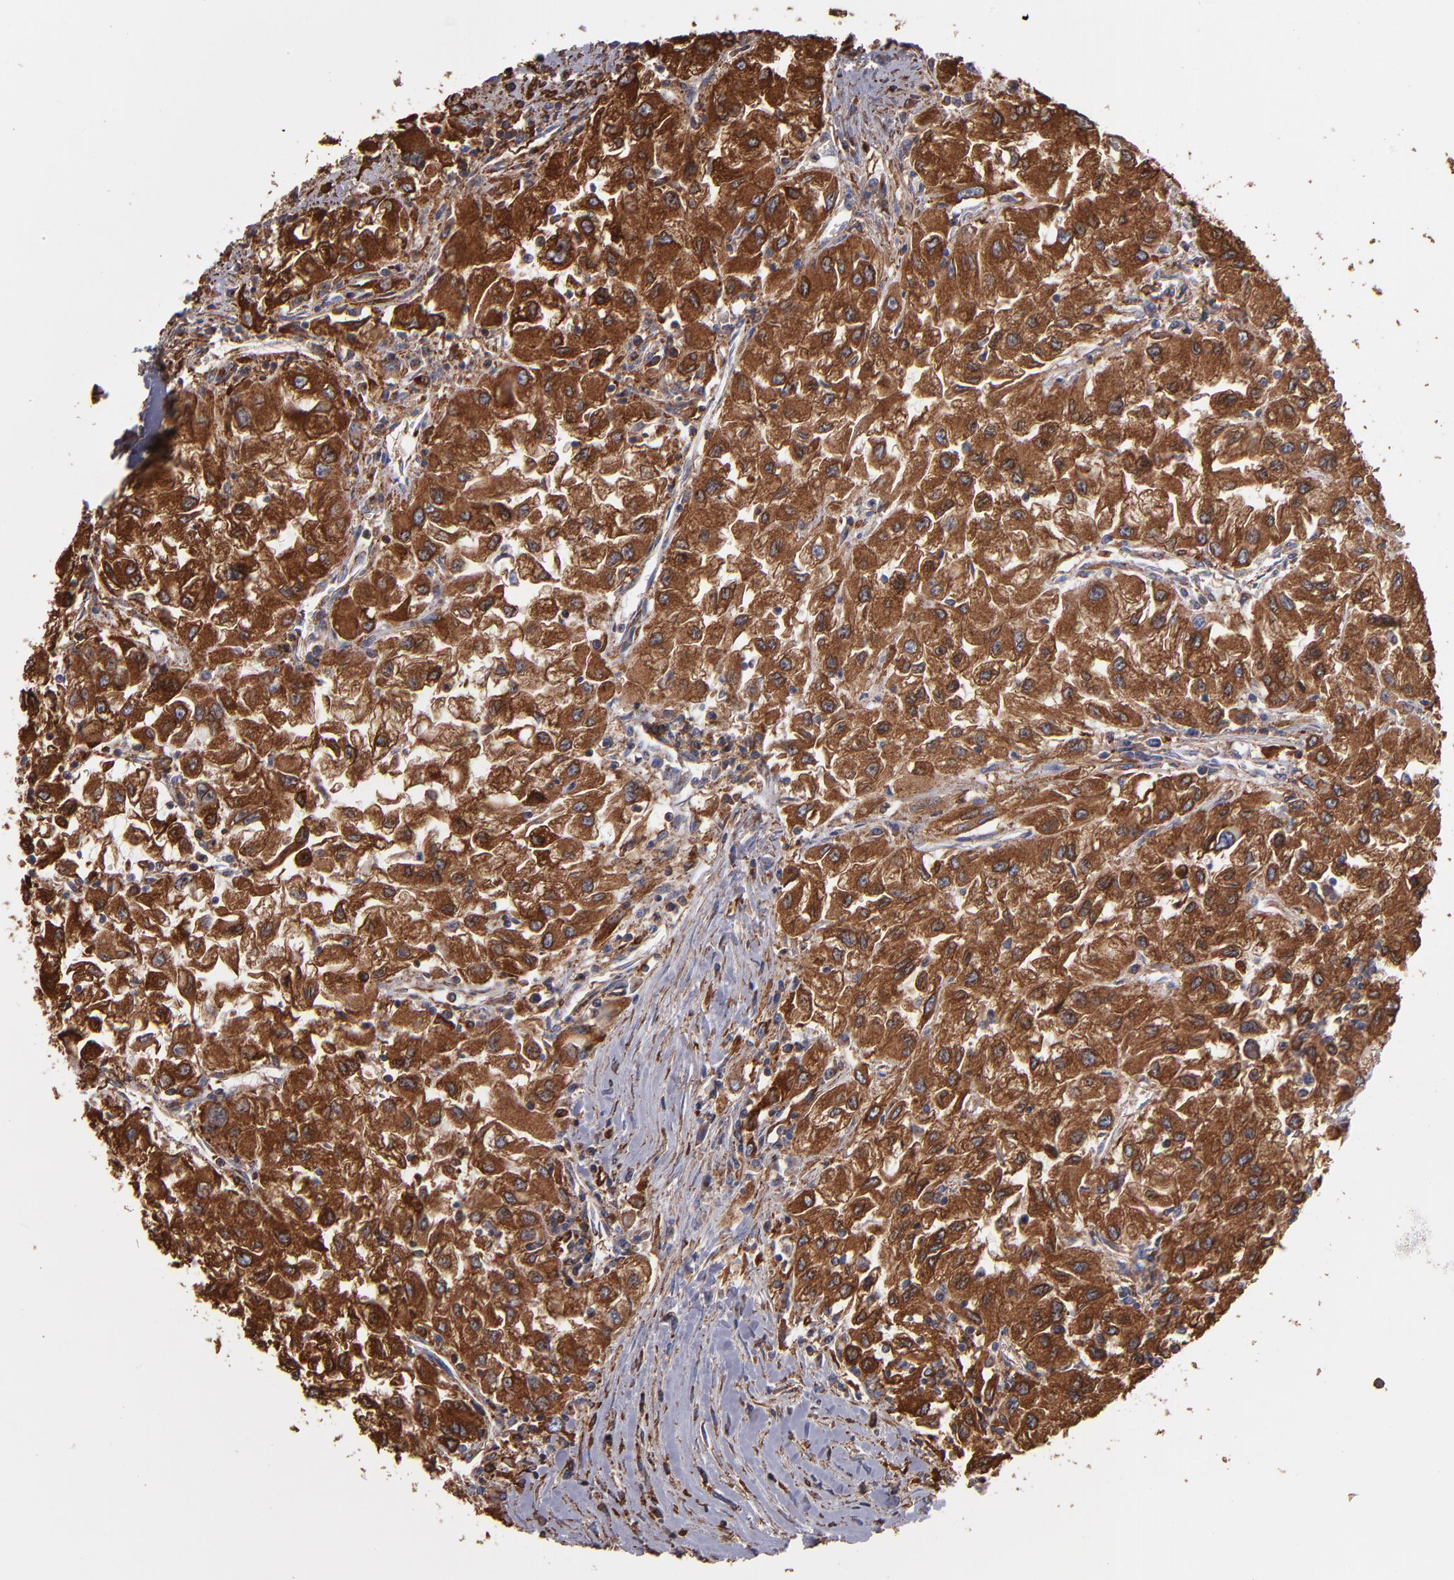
{"staining": {"intensity": "strong", "quantity": ">75%", "location": "cytoplasmic/membranous"}, "tissue": "renal cancer", "cell_type": "Tumor cells", "image_type": "cancer", "snomed": [{"axis": "morphology", "description": "Adenocarcinoma, NOS"}, {"axis": "topography", "description": "Kidney"}], "caption": "A micrograph of human renal adenocarcinoma stained for a protein exhibits strong cytoplasmic/membranous brown staining in tumor cells.", "gene": "MVP", "patient": {"sex": "male", "age": 59}}